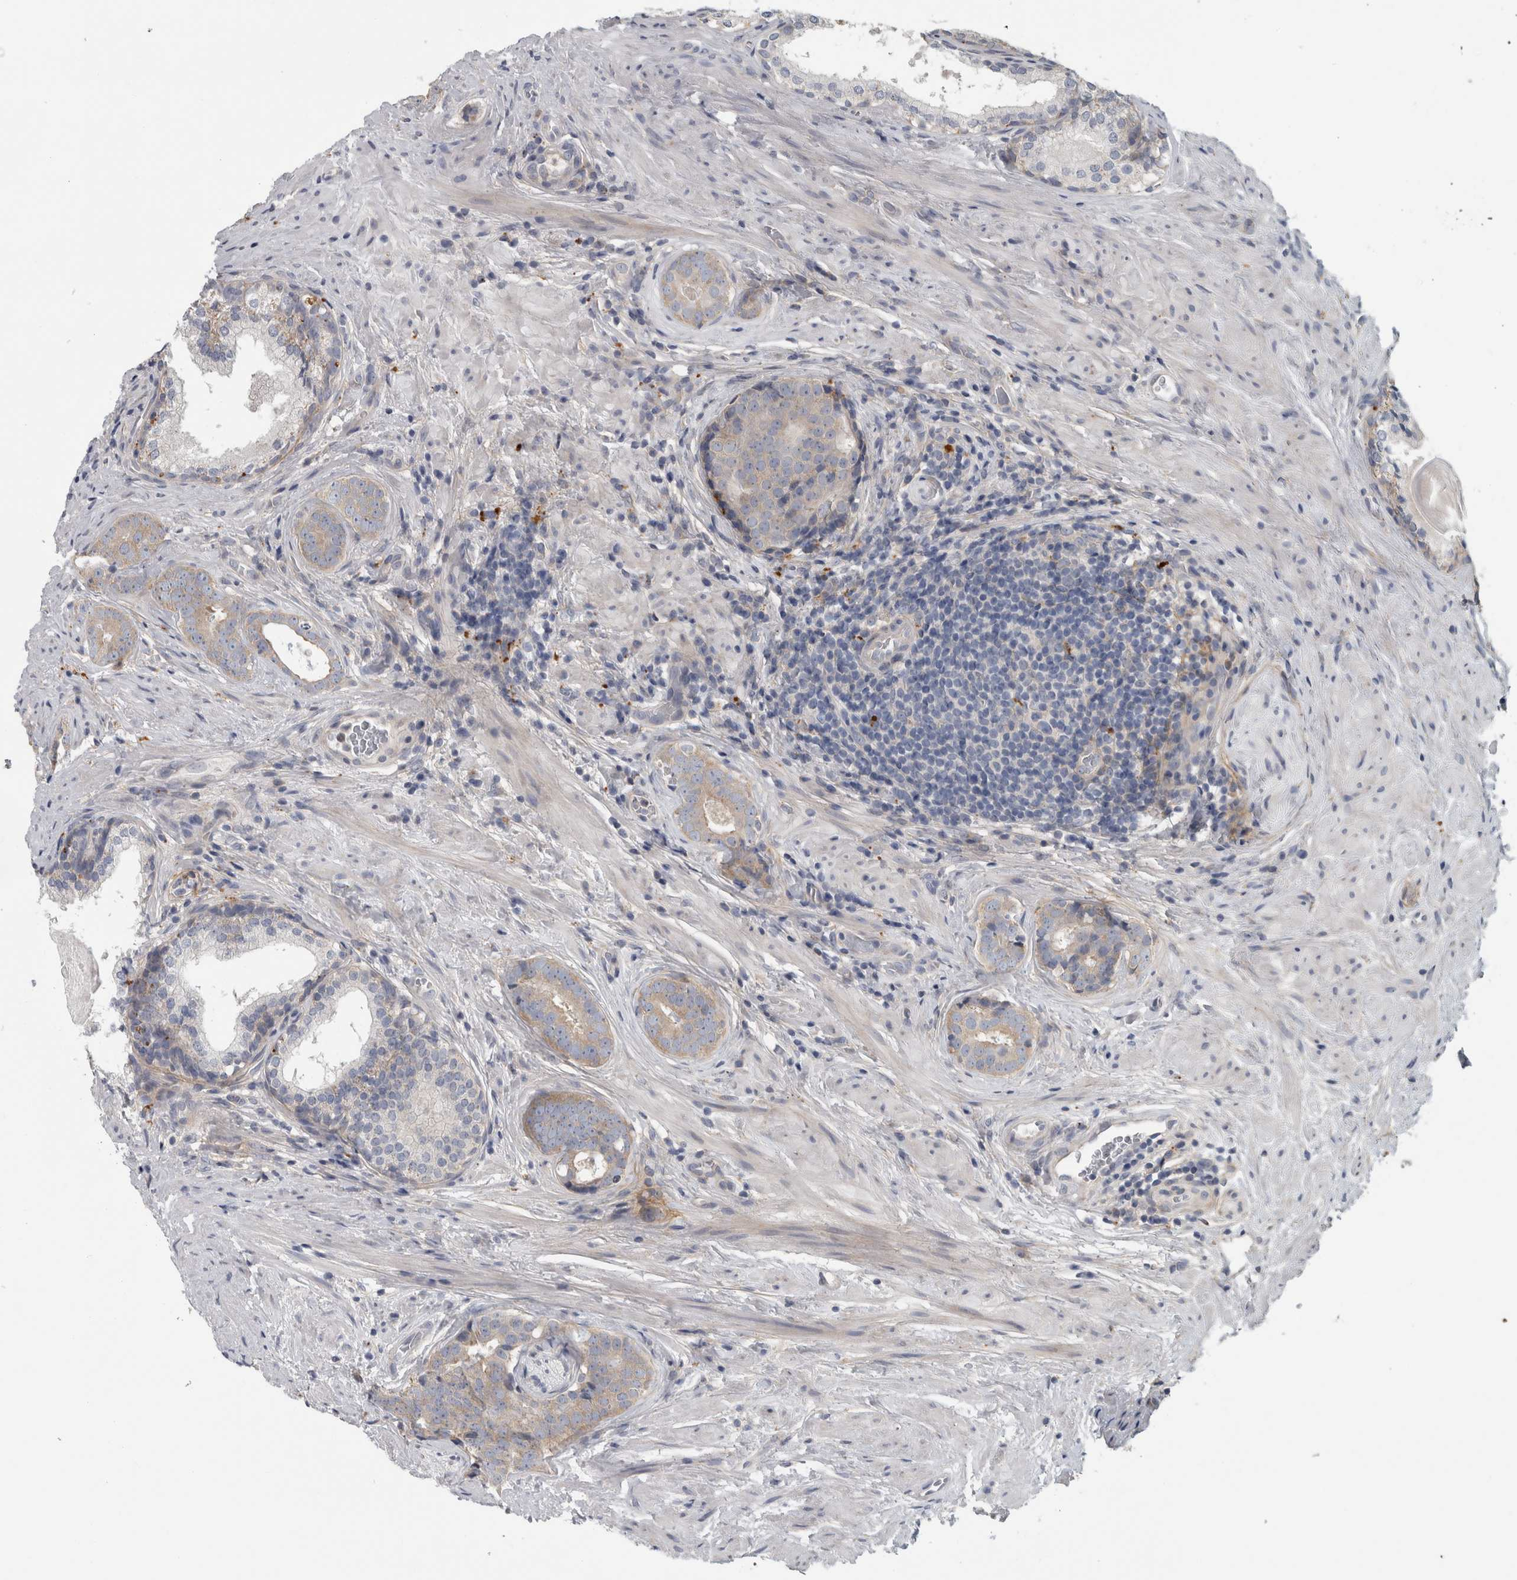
{"staining": {"intensity": "weak", "quantity": ">75%", "location": "cytoplasmic/membranous"}, "tissue": "prostate cancer", "cell_type": "Tumor cells", "image_type": "cancer", "snomed": [{"axis": "morphology", "description": "Adenocarcinoma, High grade"}, {"axis": "topography", "description": "Prostate"}], "caption": "The photomicrograph displays a brown stain indicating the presence of a protein in the cytoplasmic/membranous of tumor cells in prostate cancer (adenocarcinoma (high-grade)).", "gene": "ATXN2", "patient": {"sex": "male", "age": 56}}